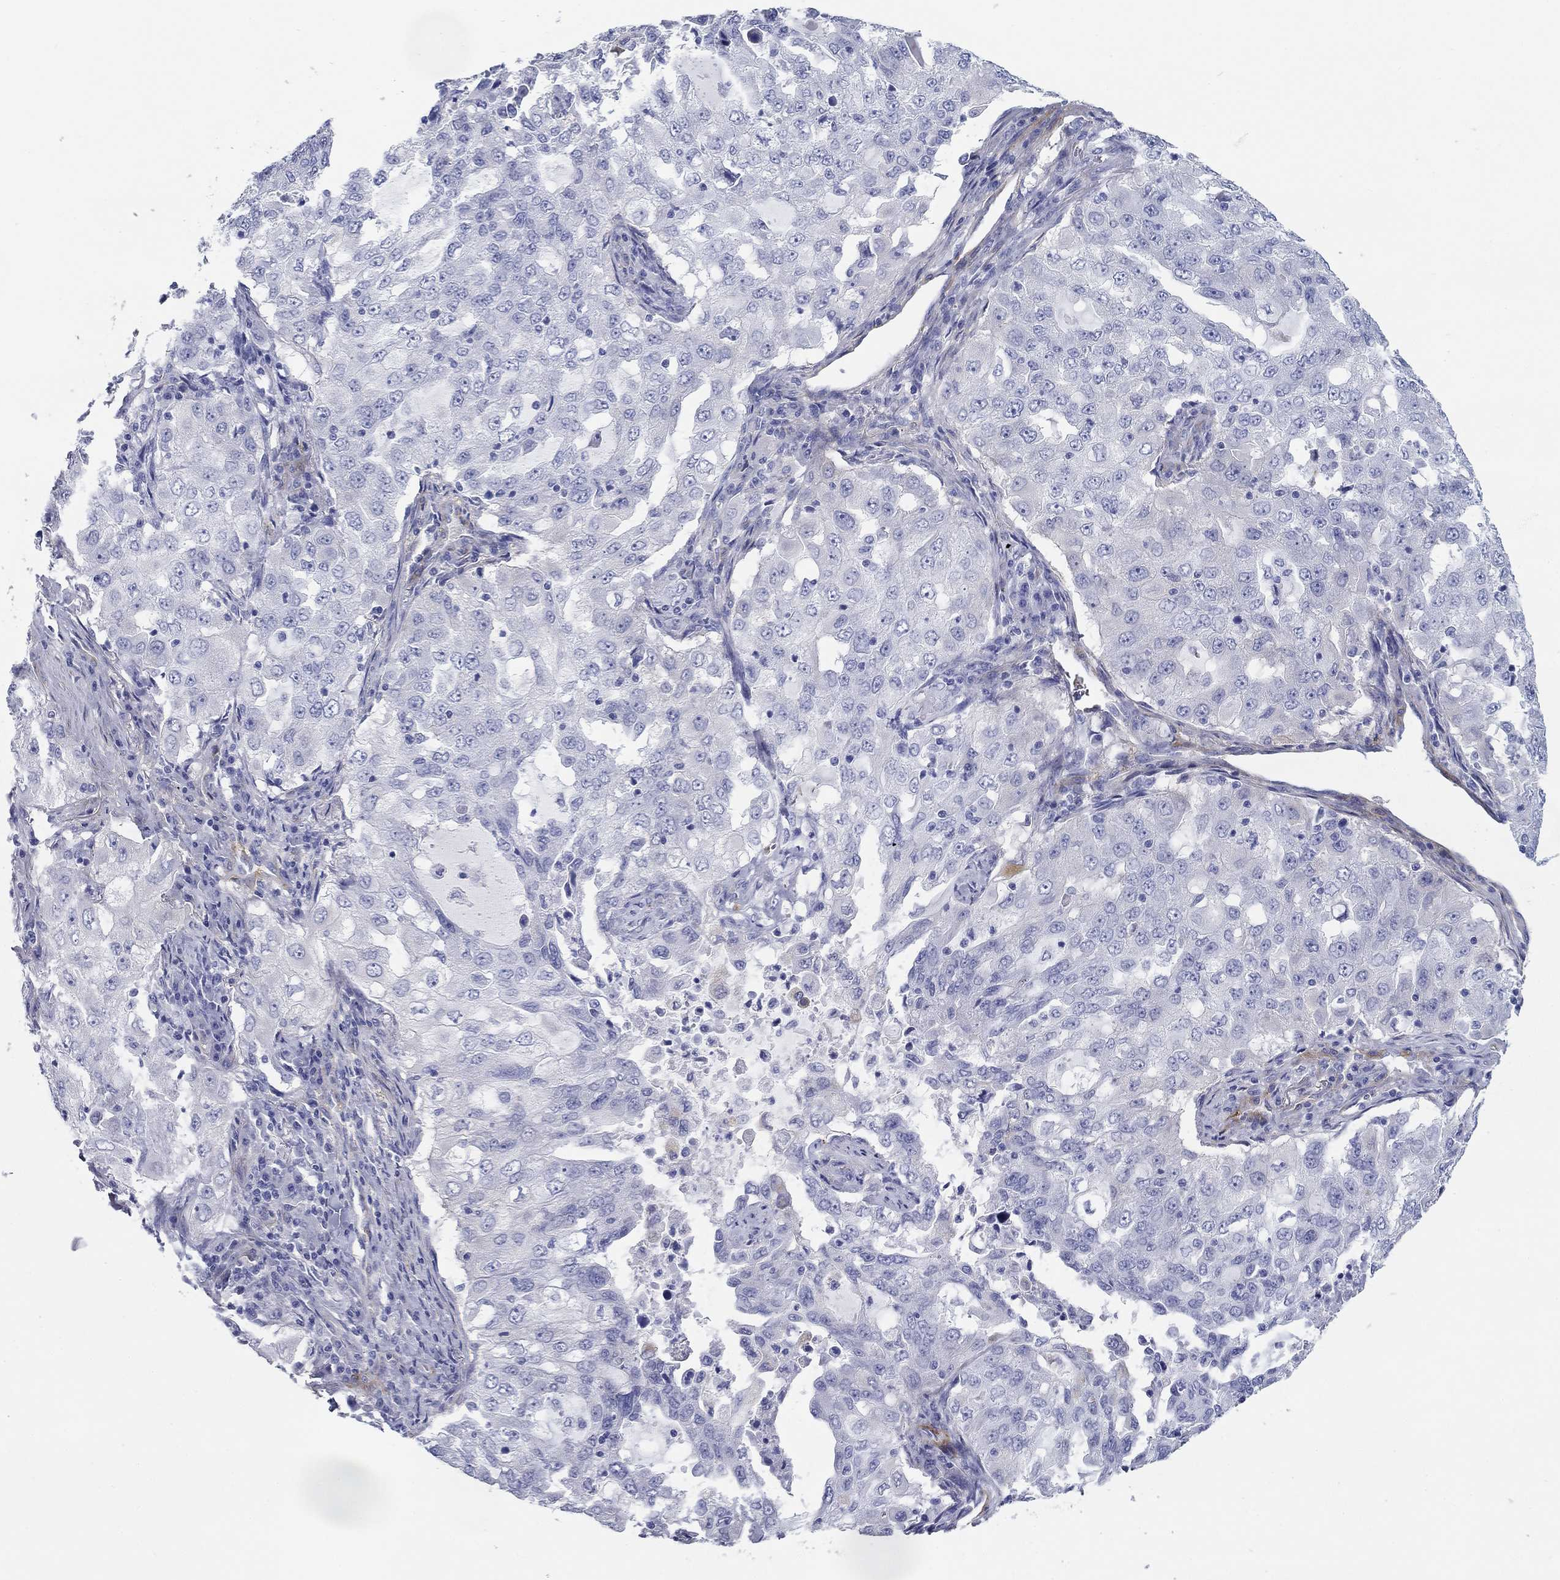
{"staining": {"intensity": "negative", "quantity": "none", "location": "none"}, "tissue": "lung cancer", "cell_type": "Tumor cells", "image_type": "cancer", "snomed": [{"axis": "morphology", "description": "Adenocarcinoma, NOS"}, {"axis": "topography", "description": "Lung"}], "caption": "The photomicrograph displays no significant expression in tumor cells of lung cancer.", "gene": "GPC1", "patient": {"sex": "female", "age": 61}}